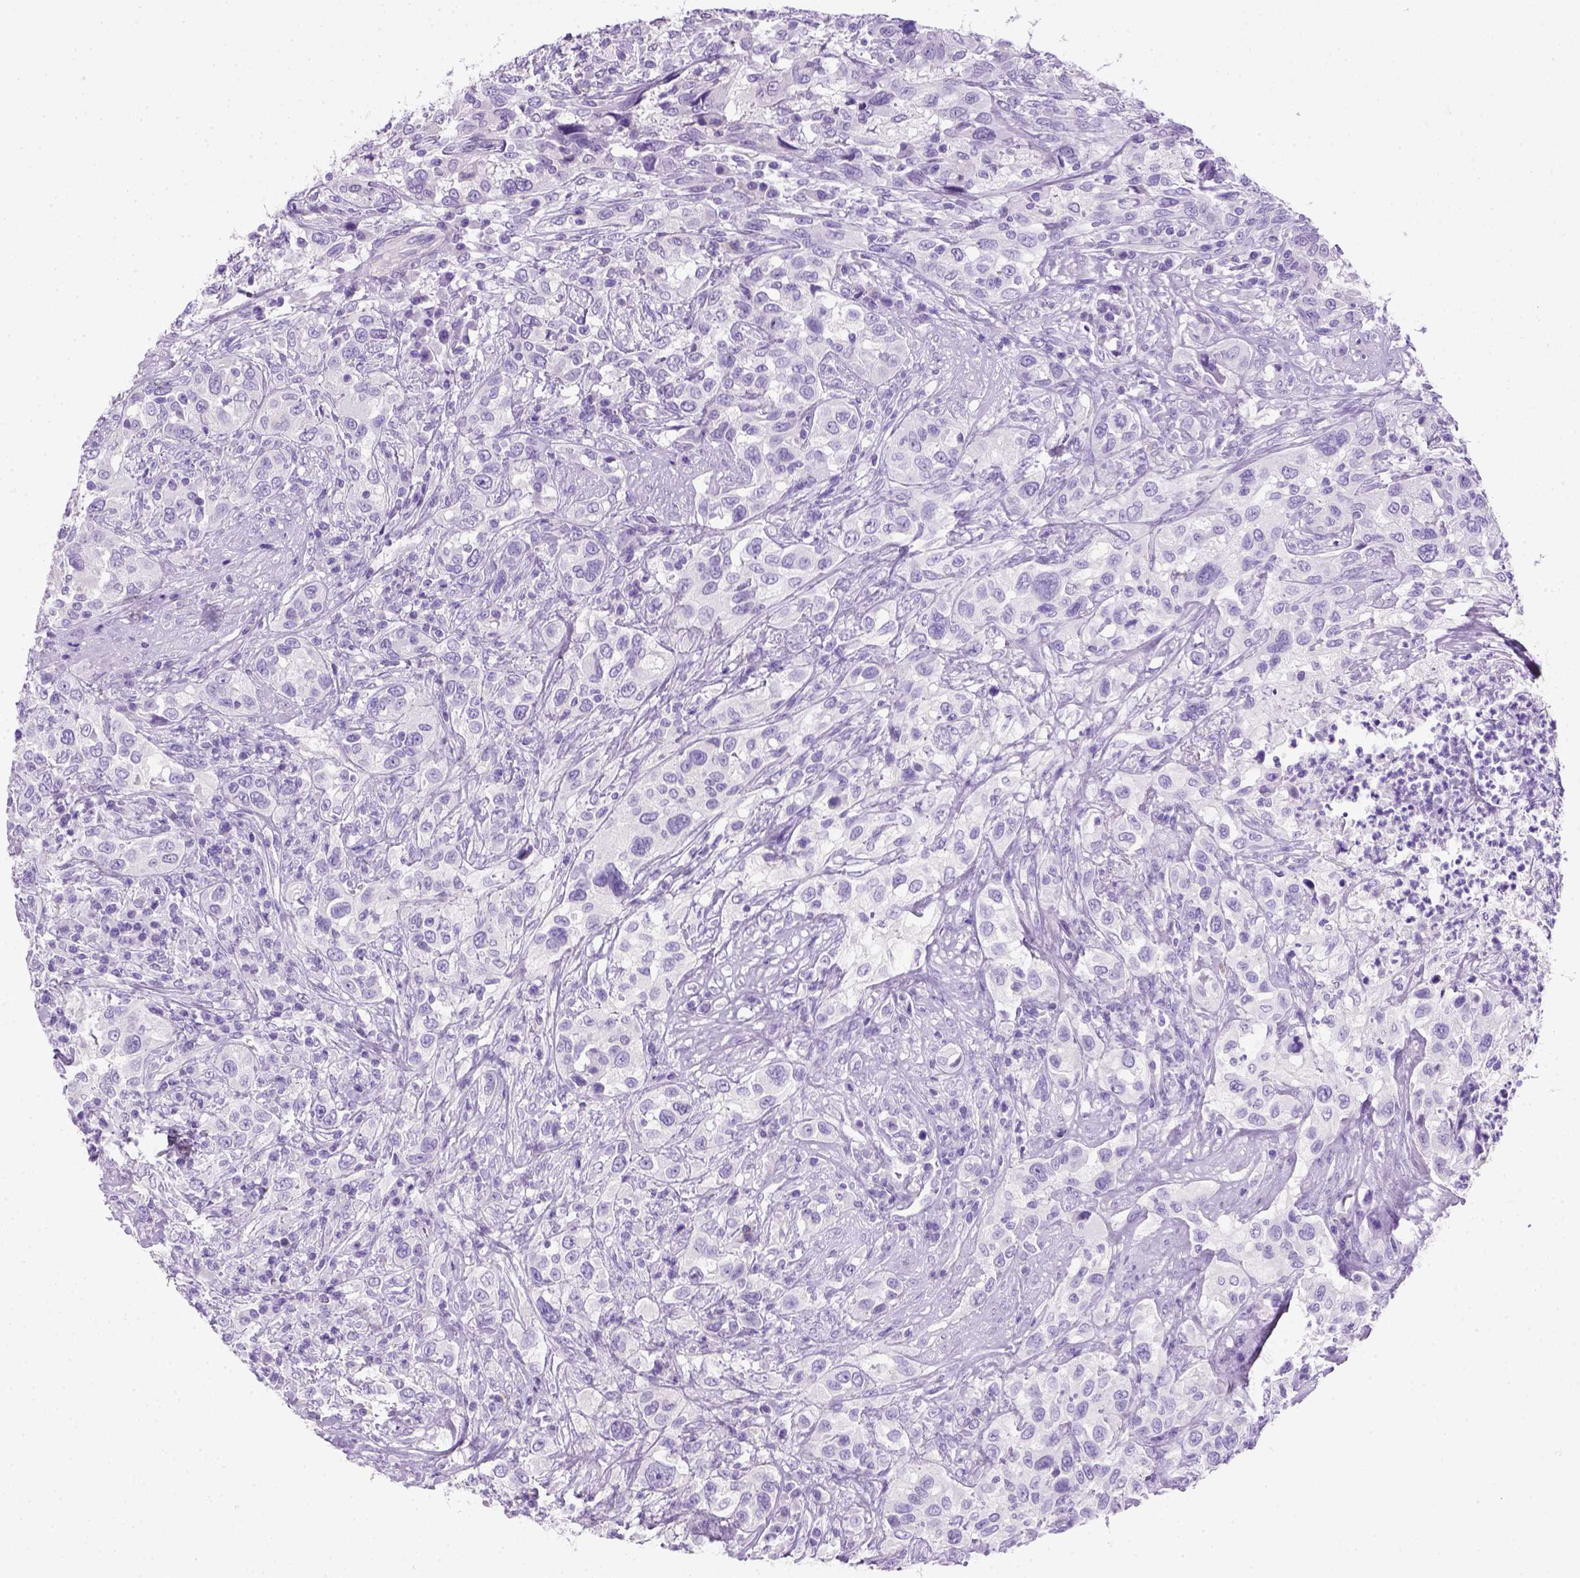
{"staining": {"intensity": "negative", "quantity": "none", "location": "none"}, "tissue": "urothelial cancer", "cell_type": "Tumor cells", "image_type": "cancer", "snomed": [{"axis": "morphology", "description": "Urothelial carcinoma, NOS"}, {"axis": "morphology", "description": "Urothelial carcinoma, High grade"}, {"axis": "topography", "description": "Urinary bladder"}], "caption": "High magnification brightfield microscopy of urothelial carcinoma (high-grade) stained with DAB (3,3'-diaminobenzidine) (brown) and counterstained with hematoxylin (blue): tumor cells show no significant expression.", "gene": "KRT71", "patient": {"sex": "female", "age": 64}}